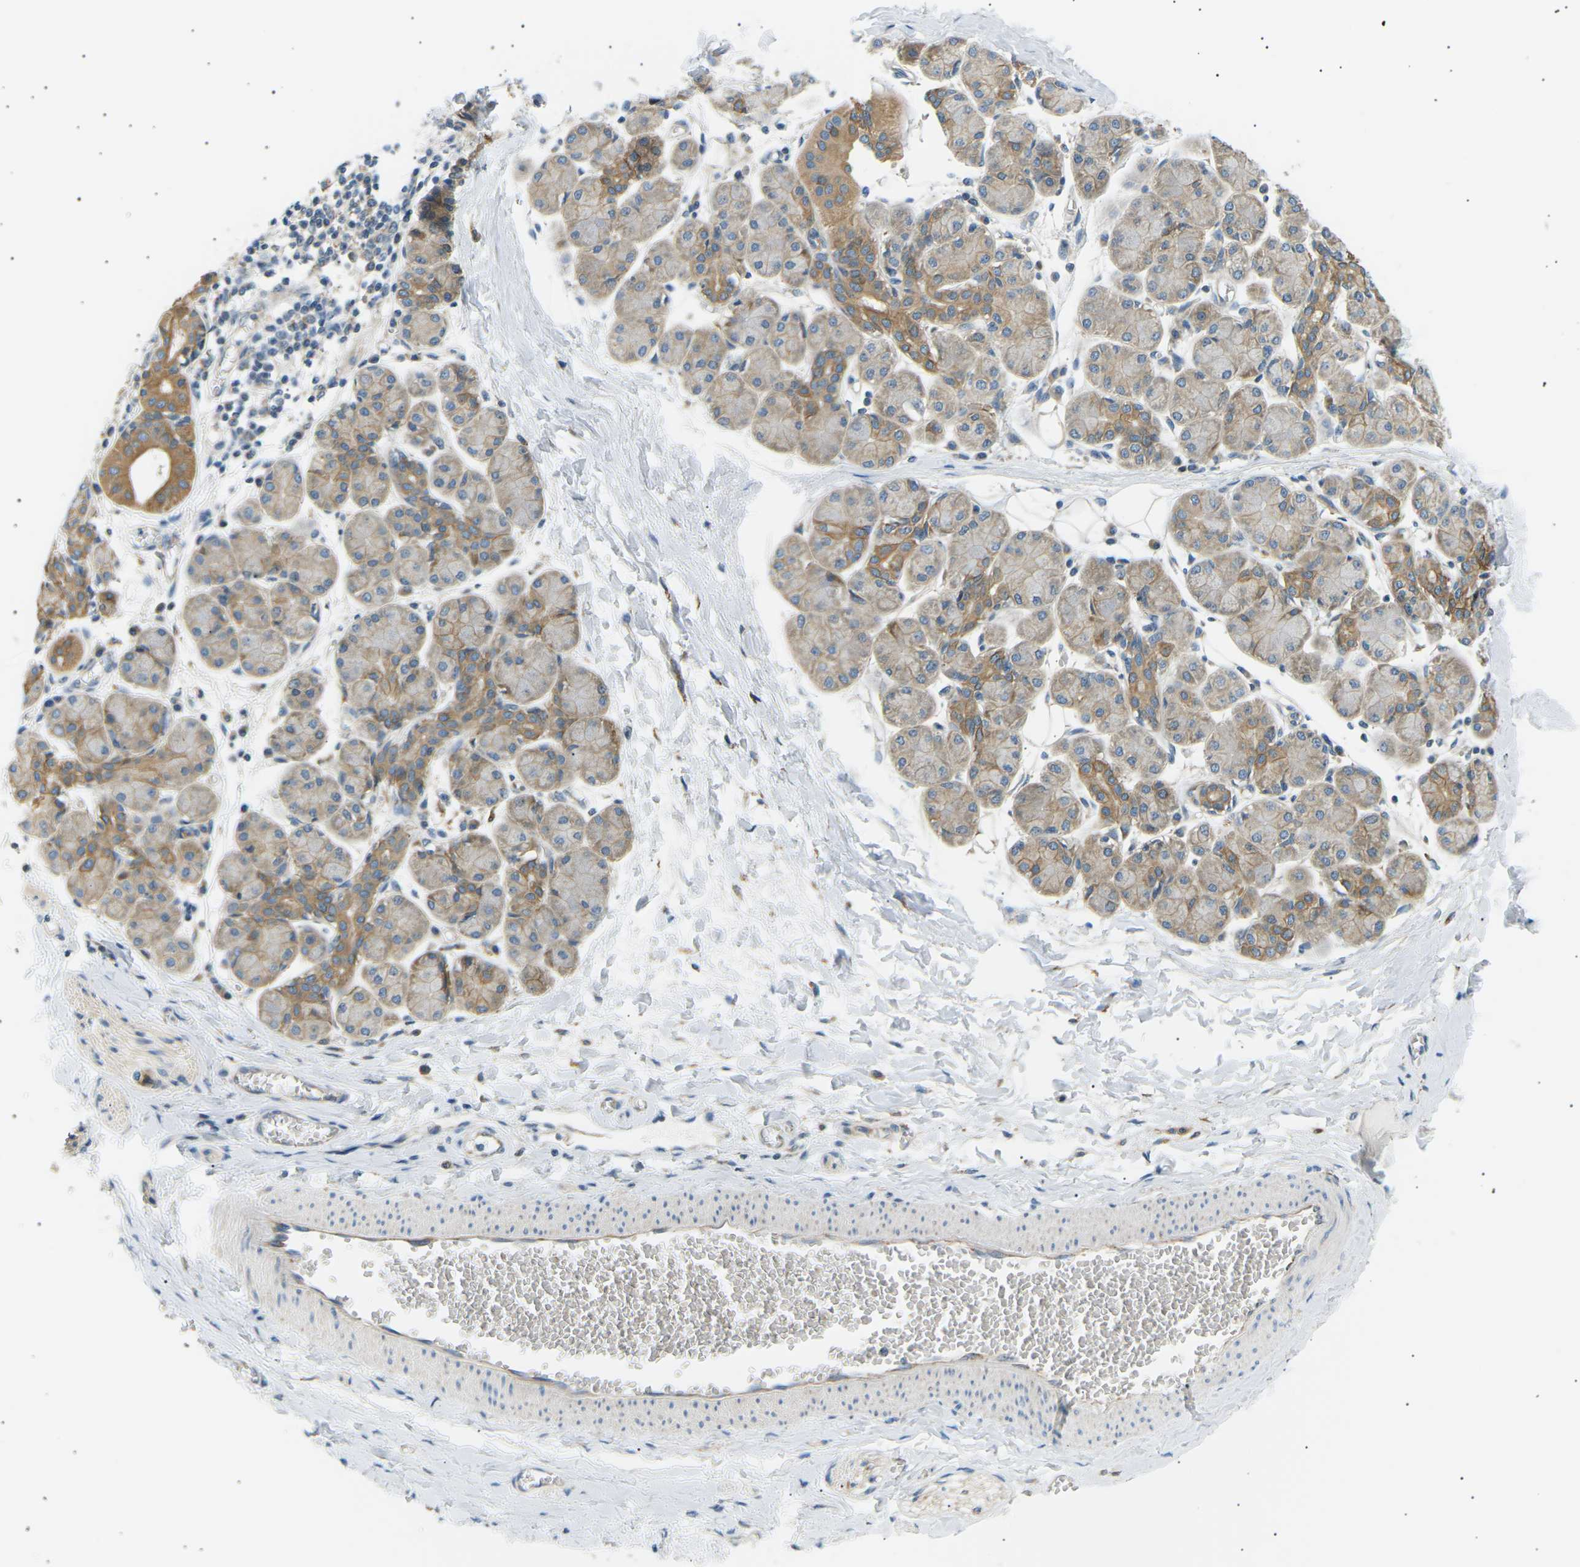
{"staining": {"intensity": "moderate", "quantity": "25%-75%", "location": "cytoplasmic/membranous"}, "tissue": "salivary gland", "cell_type": "Glandular cells", "image_type": "normal", "snomed": [{"axis": "morphology", "description": "Normal tissue, NOS"}, {"axis": "morphology", "description": "Inflammation, NOS"}, {"axis": "topography", "description": "Lymph node"}, {"axis": "topography", "description": "Salivary gland"}], "caption": "Immunohistochemistry (IHC) histopathology image of normal human salivary gland stained for a protein (brown), which exhibits medium levels of moderate cytoplasmic/membranous positivity in about 25%-75% of glandular cells.", "gene": "TBC1D8", "patient": {"sex": "male", "age": 3}}